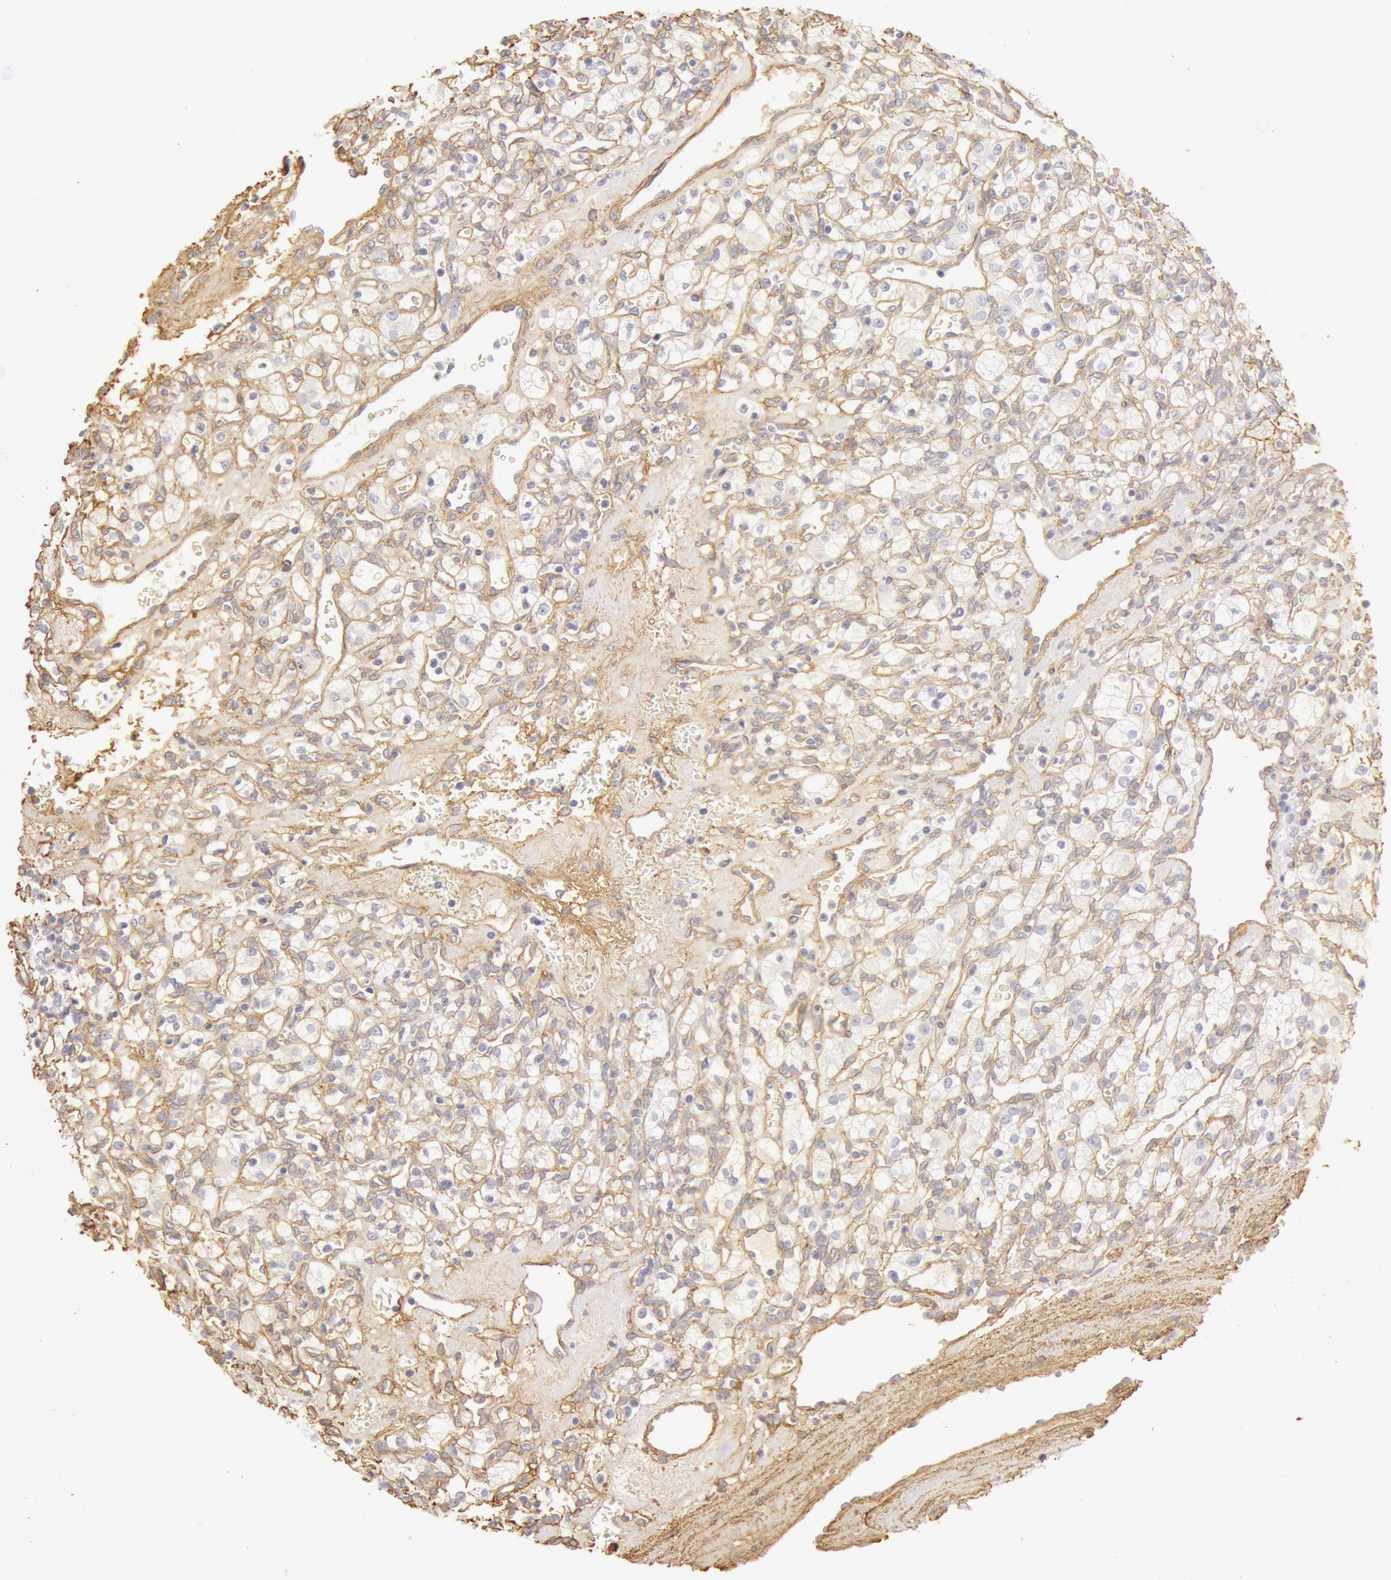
{"staining": {"intensity": "negative", "quantity": "none", "location": "none"}, "tissue": "renal cancer", "cell_type": "Tumor cells", "image_type": "cancer", "snomed": [{"axis": "morphology", "description": "Adenocarcinoma, NOS"}, {"axis": "topography", "description": "Kidney"}], "caption": "Adenocarcinoma (renal) stained for a protein using immunohistochemistry demonstrates no expression tumor cells.", "gene": "COL4A1", "patient": {"sex": "female", "age": 62}}